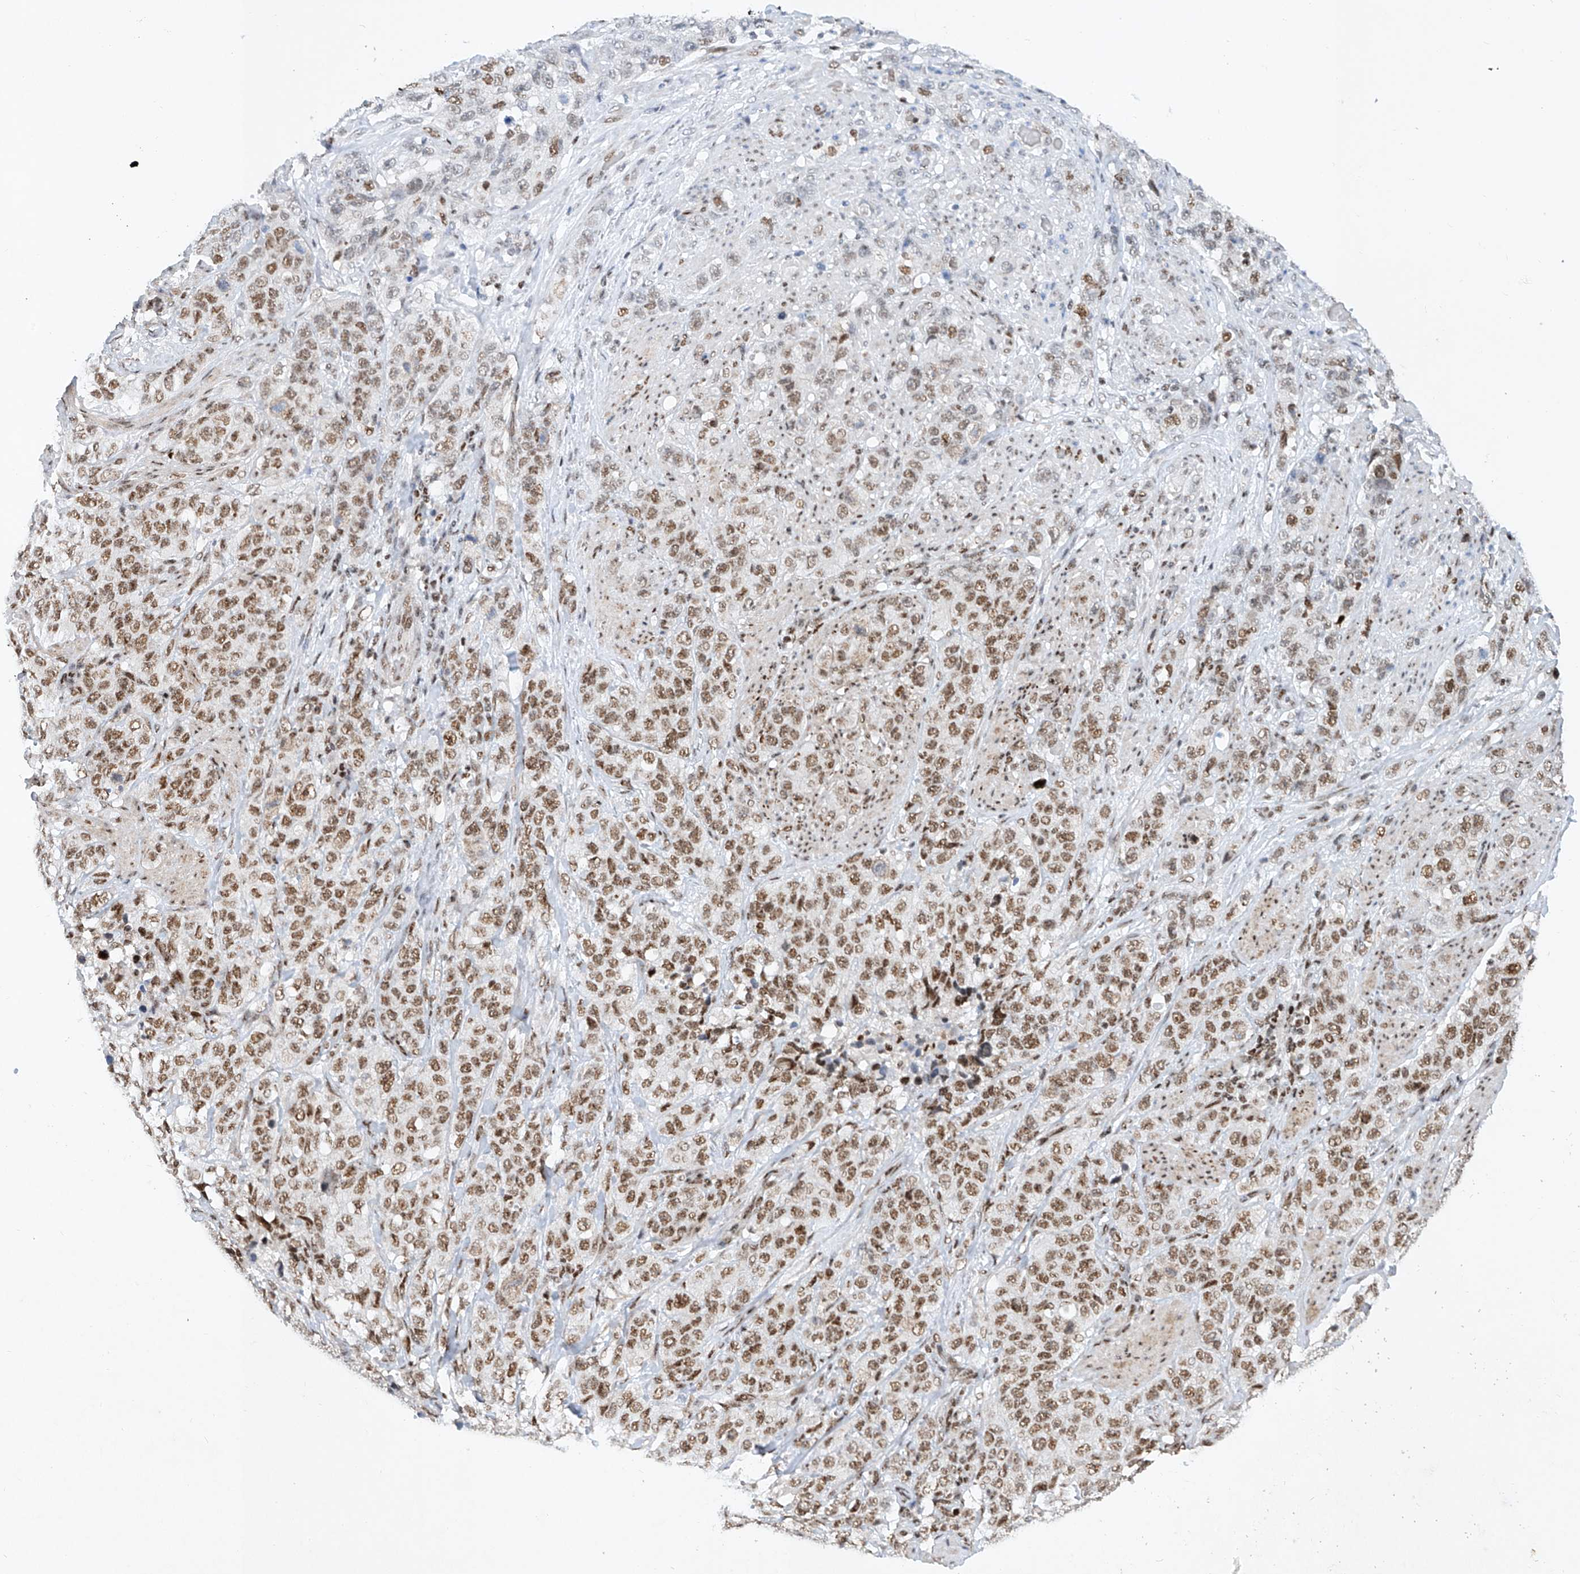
{"staining": {"intensity": "moderate", "quantity": ">75%", "location": "nuclear"}, "tissue": "stomach cancer", "cell_type": "Tumor cells", "image_type": "cancer", "snomed": [{"axis": "morphology", "description": "Adenocarcinoma, NOS"}, {"axis": "topography", "description": "Stomach"}], "caption": "Moderate nuclear expression is present in approximately >75% of tumor cells in stomach cancer.", "gene": "TAF4", "patient": {"sex": "male", "age": 48}}